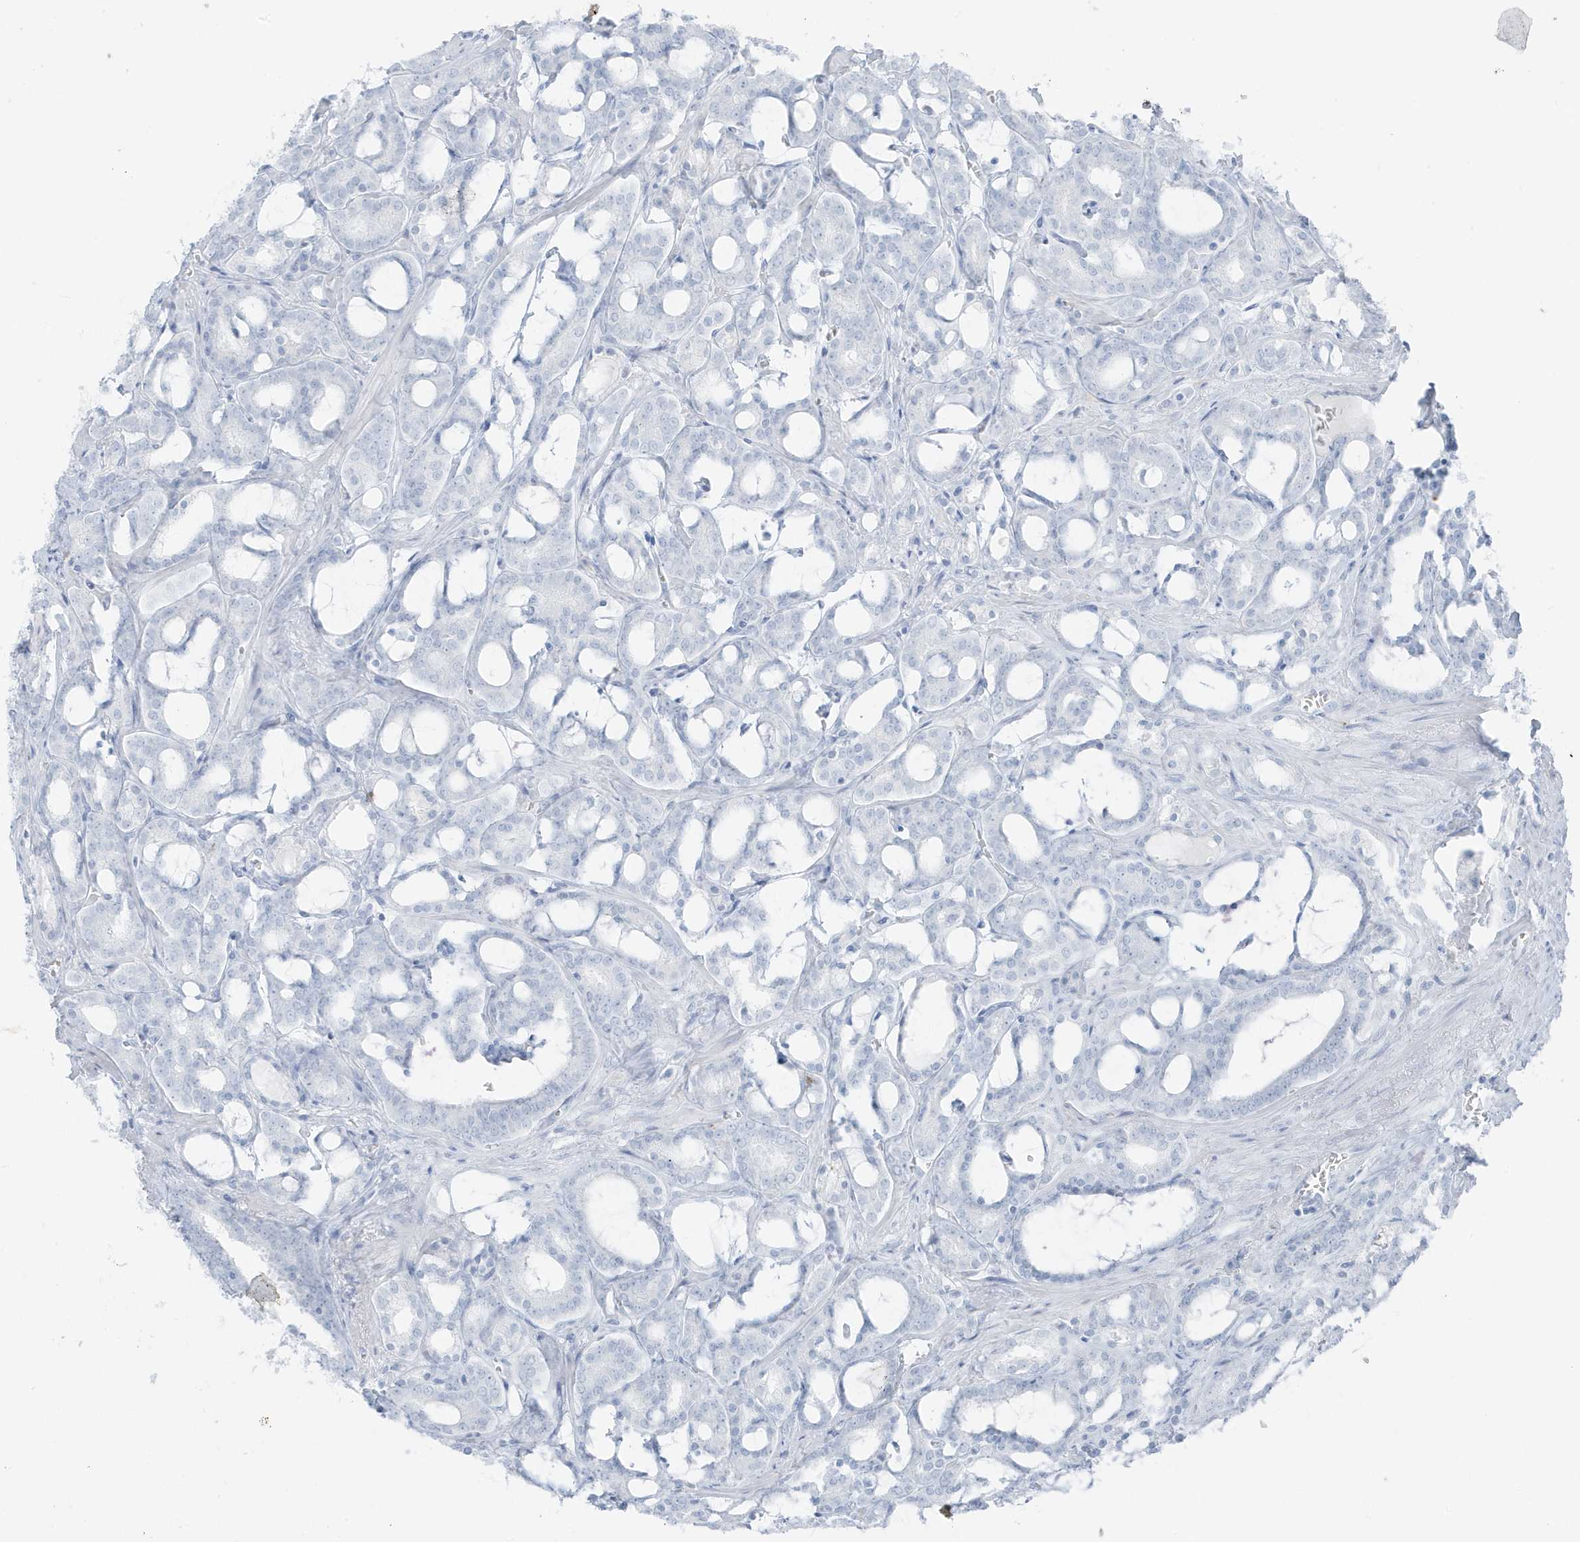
{"staining": {"intensity": "negative", "quantity": "none", "location": "none"}, "tissue": "prostate cancer", "cell_type": "Tumor cells", "image_type": "cancer", "snomed": [{"axis": "morphology", "description": "Adenocarcinoma, High grade"}, {"axis": "topography", "description": "Prostate and seminal vesicle, NOS"}], "caption": "This is a image of immunohistochemistry (IHC) staining of prostate adenocarcinoma (high-grade), which shows no staining in tumor cells.", "gene": "ZFP64", "patient": {"sex": "male", "age": 67}}